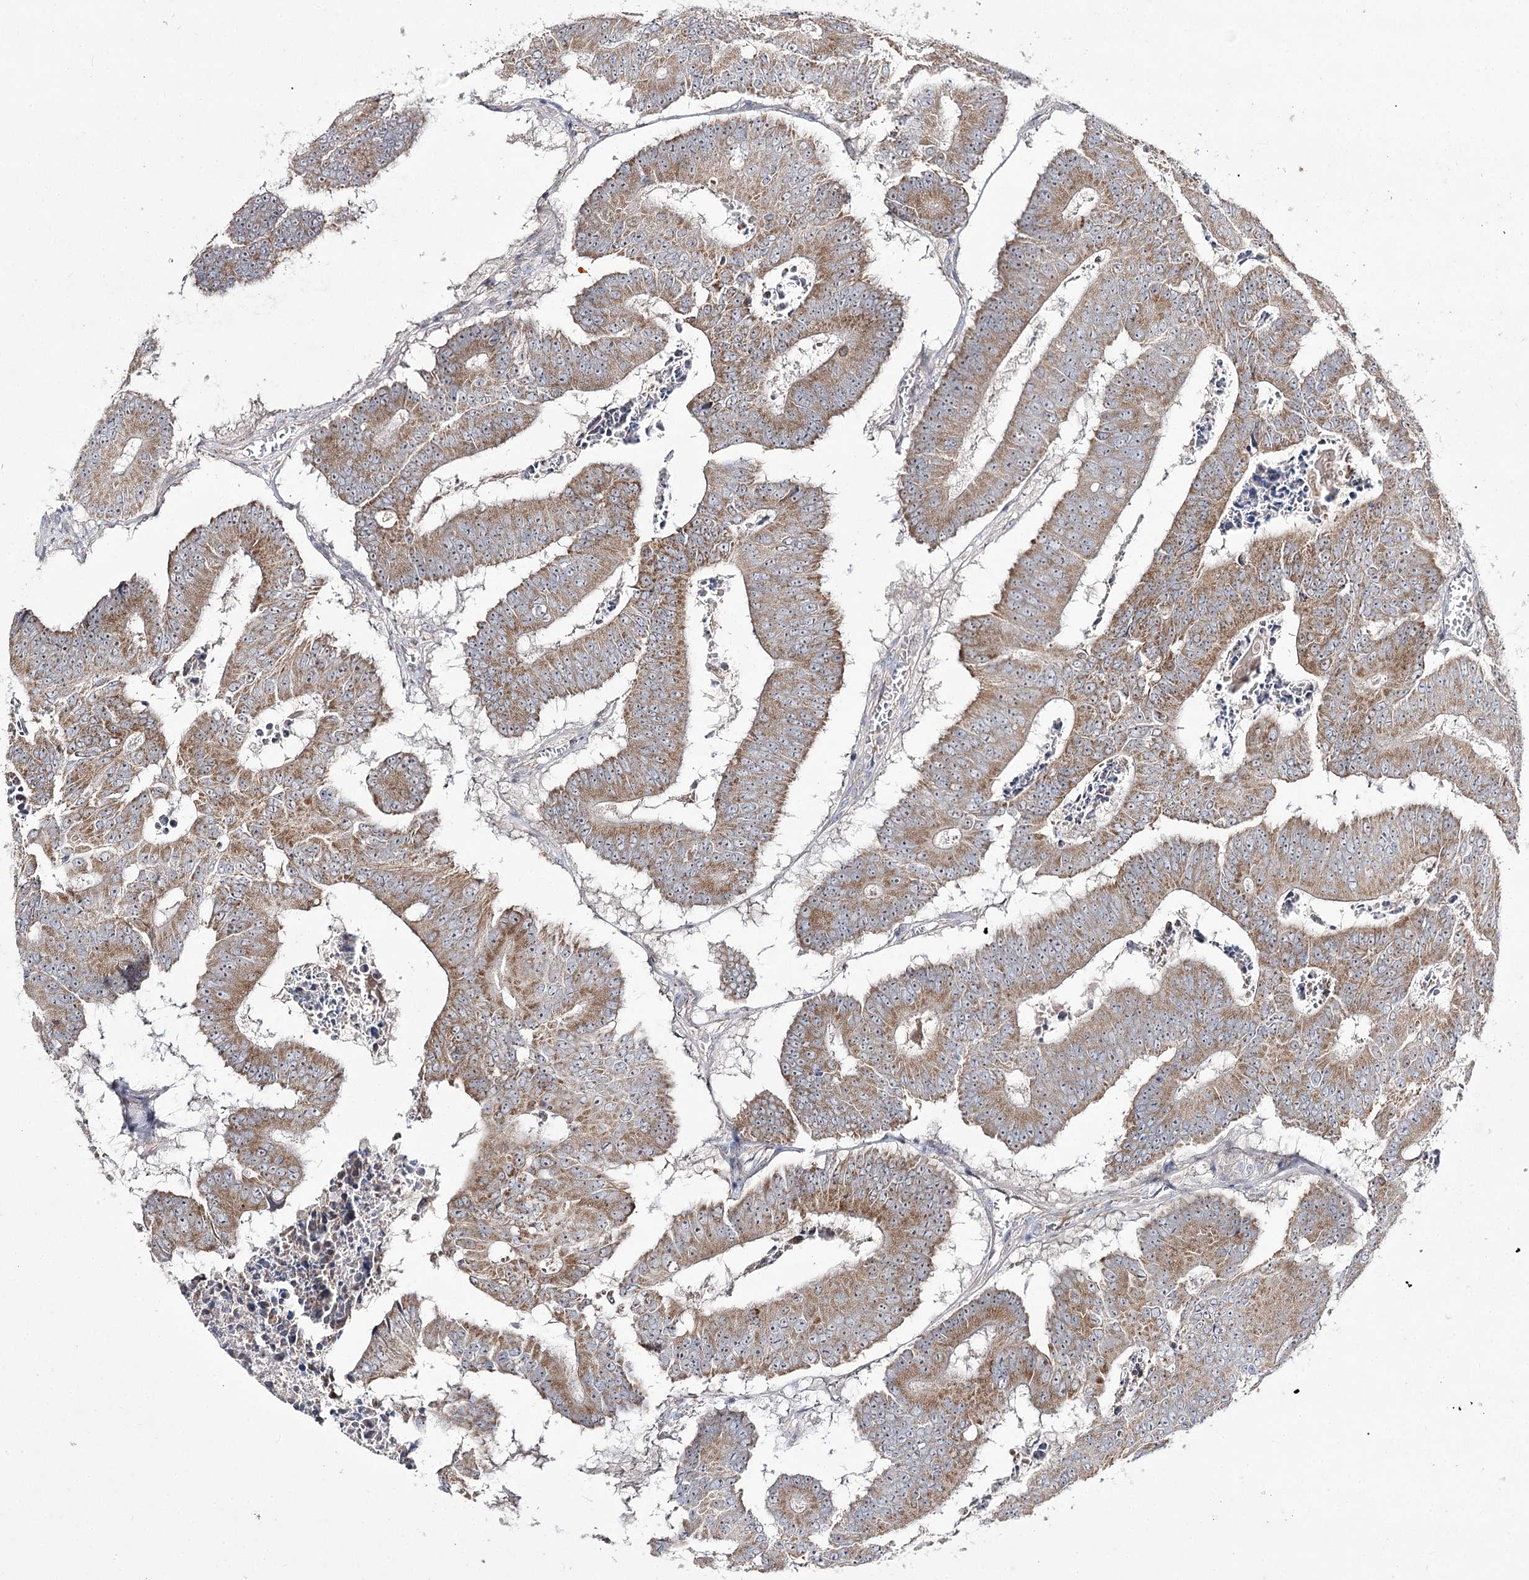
{"staining": {"intensity": "moderate", "quantity": ">75%", "location": "cytoplasmic/membranous"}, "tissue": "colorectal cancer", "cell_type": "Tumor cells", "image_type": "cancer", "snomed": [{"axis": "morphology", "description": "Adenocarcinoma, NOS"}, {"axis": "topography", "description": "Colon"}], "caption": "Brown immunohistochemical staining in colorectal adenocarcinoma reveals moderate cytoplasmic/membranous expression in about >75% of tumor cells. (IHC, brightfield microscopy, high magnification).", "gene": "NADK2", "patient": {"sex": "male", "age": 87}}